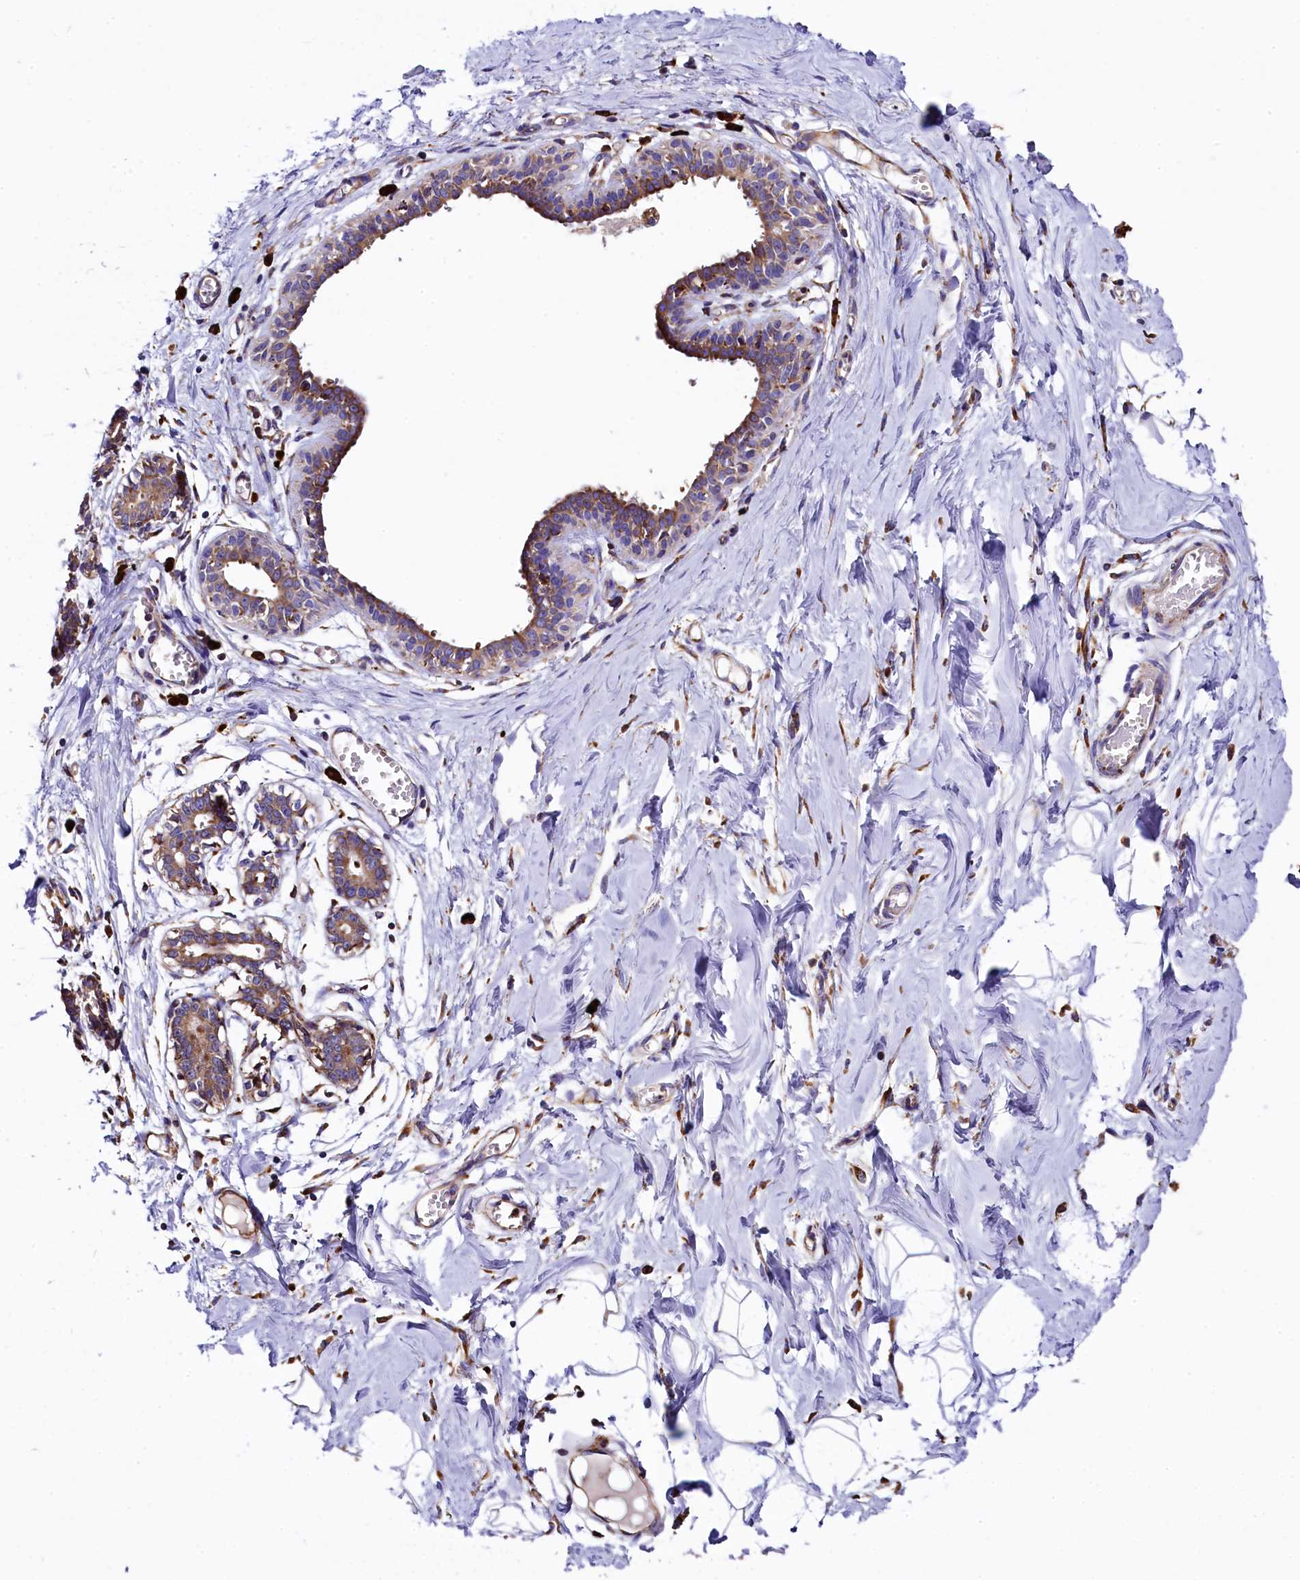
{"staining": {"intensity": "negative", "quantity": "none", "location": "none"}, "tissue": "breast", "cell_type": "Adipocytes", "image_type": "normal", "snomed": [{"axis": "morphology", "description": "Normal tissue, NOS"}, {"axis": "topography", "description": "Breast"}], "caption": "Immunohistochemical staining of benign breast exhibits no significant positivity in adipocytes.", "gene": "CAPS2", "patient": {"sex": "female", "age": 27}}